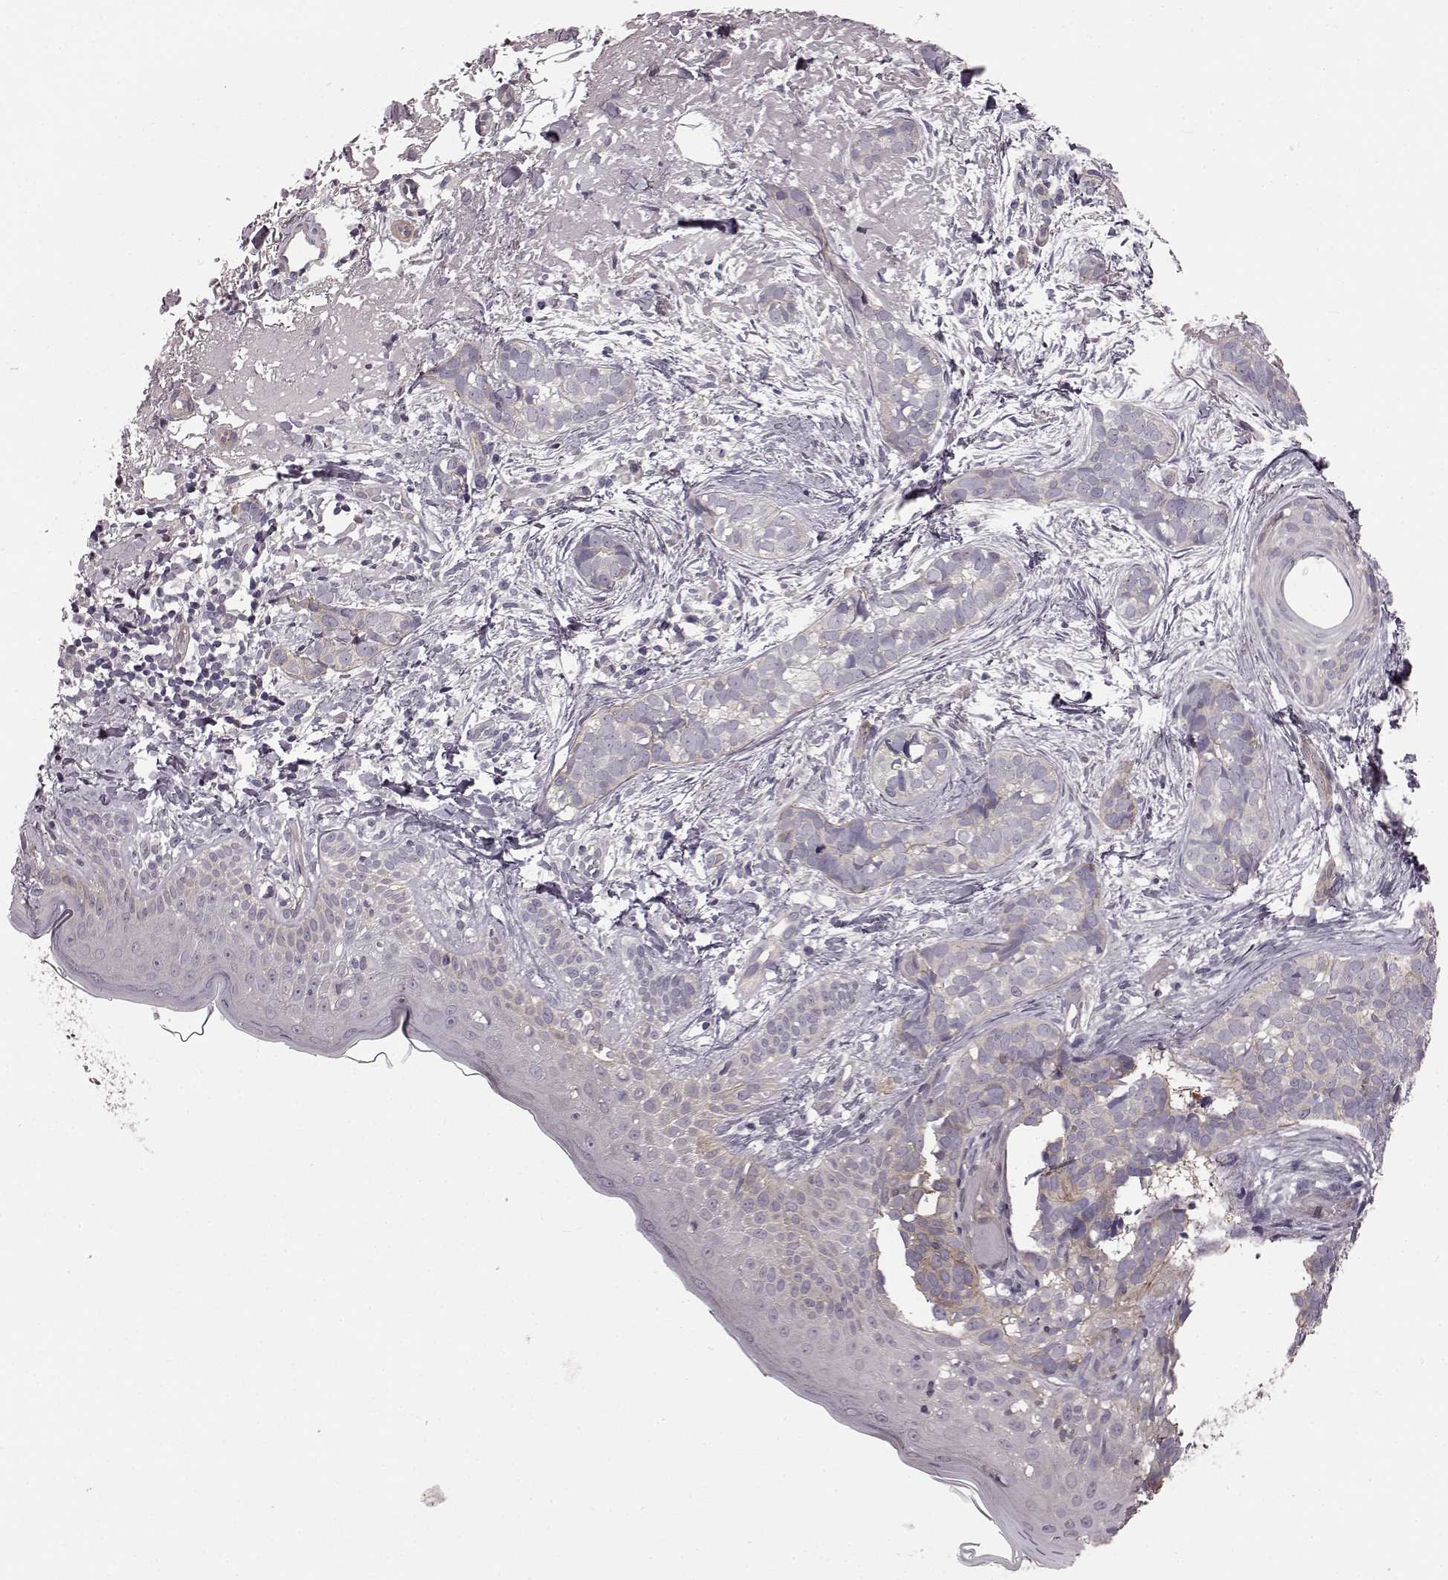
{"staining": {"intensity": "negative", "quantity": "none", "location": "none"}, "tissue": "skin cancer", "cell_type": "Tumor cells", "image_type": "cancer", "snomed": [{"axis": "morphology", "description": "Basal cell carcinoma"}, {"axis": "topography", "description": "Skin"}], "caption": "This image is of basal cell carcinoma (skin) stained with IHC to label a protein in brown with the nuclei are counter-stained blue. There is no positivity in tumor cells. (Stains: DAB immunohistochemistry (IHC) with hematoxylin counter stain, Microscopy: brightfield microscopy at high magnification).", "gene": "SLC22A18", "patient": {"sex": "male", "age": 87}}